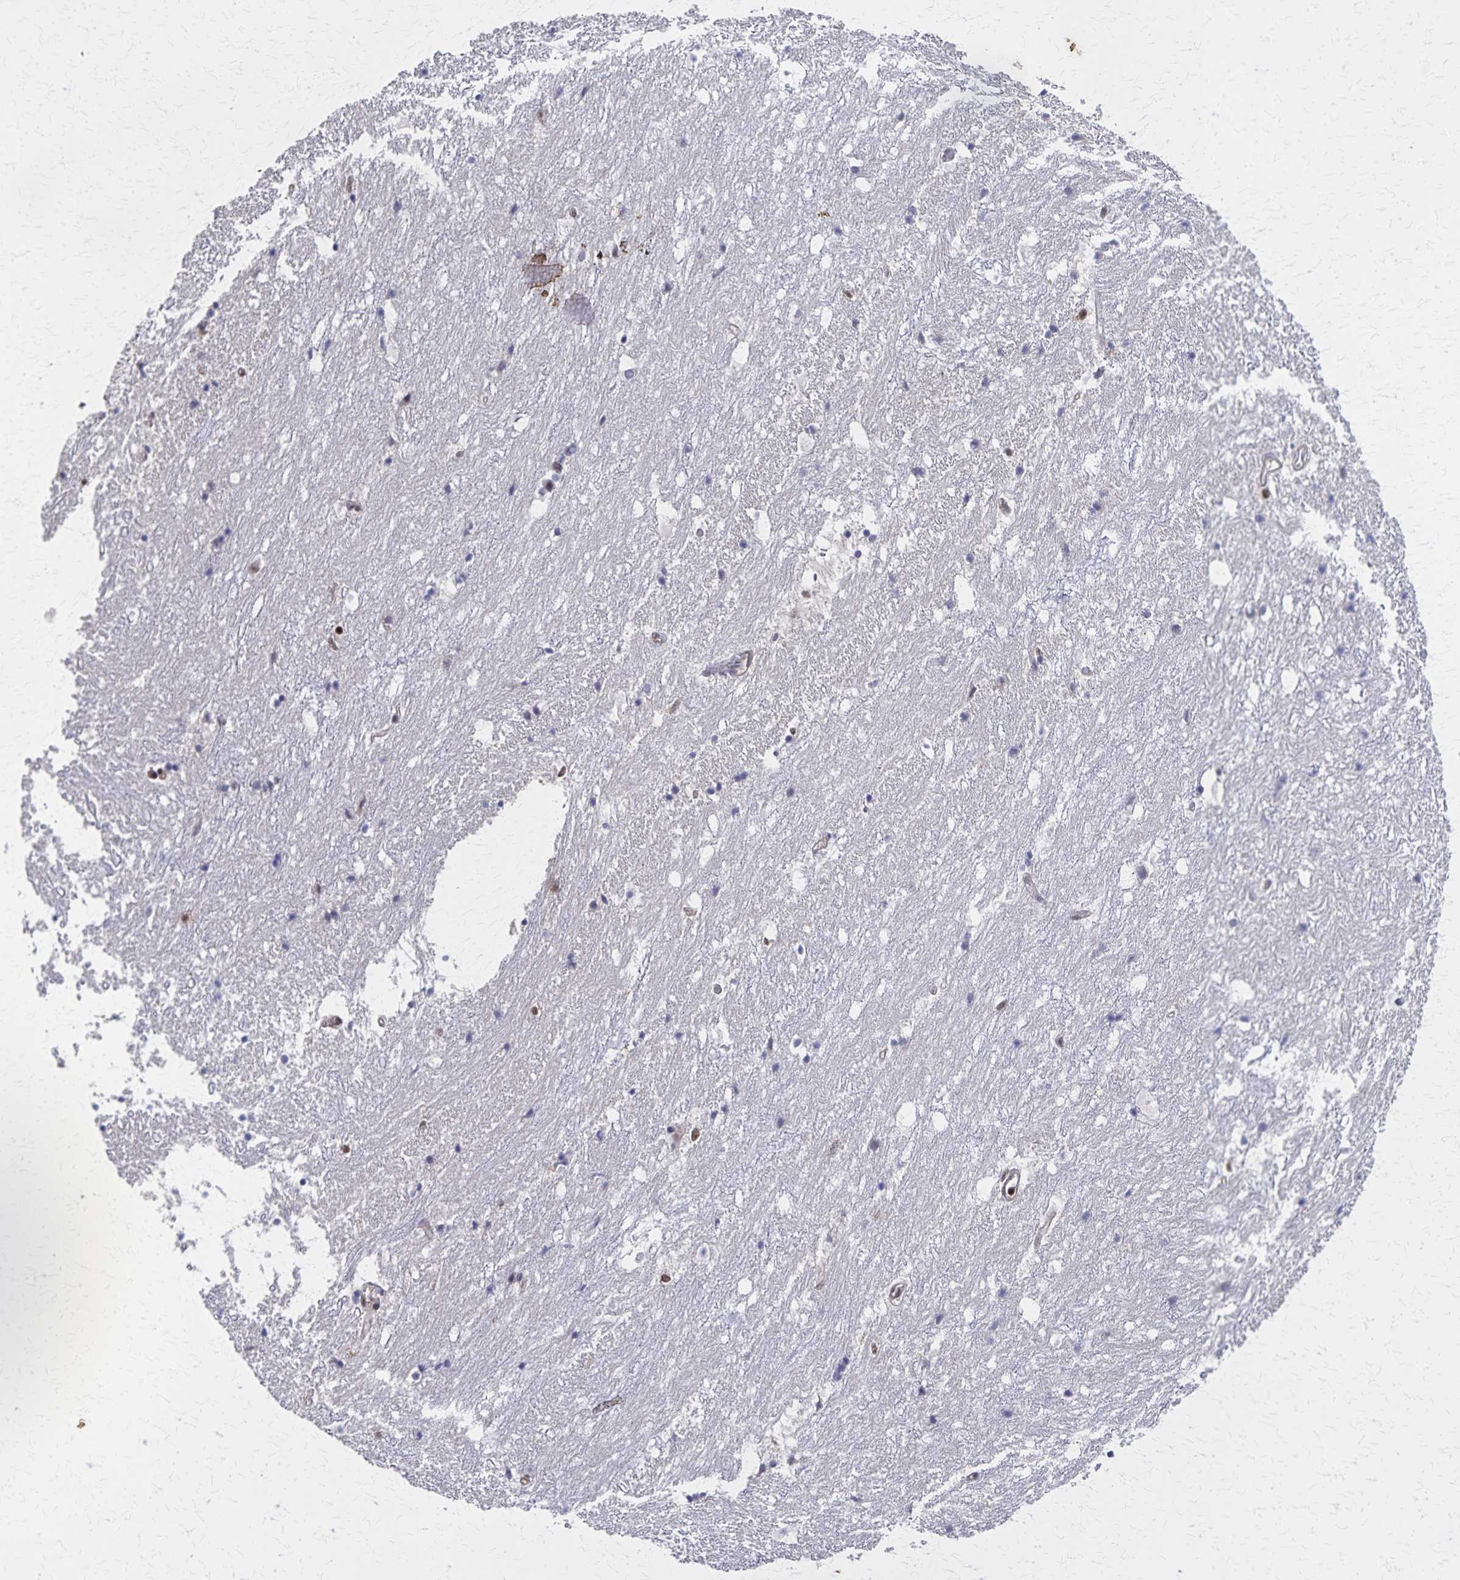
{"staining": {"intensity": "weak", "quantity": "<25%", "location": "nuclear"}, "tissue": "hippocampus", "cell_type": "Glial cells", "image_type": "normal", "snomed": [{"axis": "morphology", "description": "Normal tissue, NOS"}, {"axis": "topography", "description": "Hippocampus"}], "caption": "IHC histopathology image of normal human hippocampus stained for a protein (brown), which shows no staining in glial cells.", "gene": "GTF2B", "patient": {"sex": "female", "age": 52}}